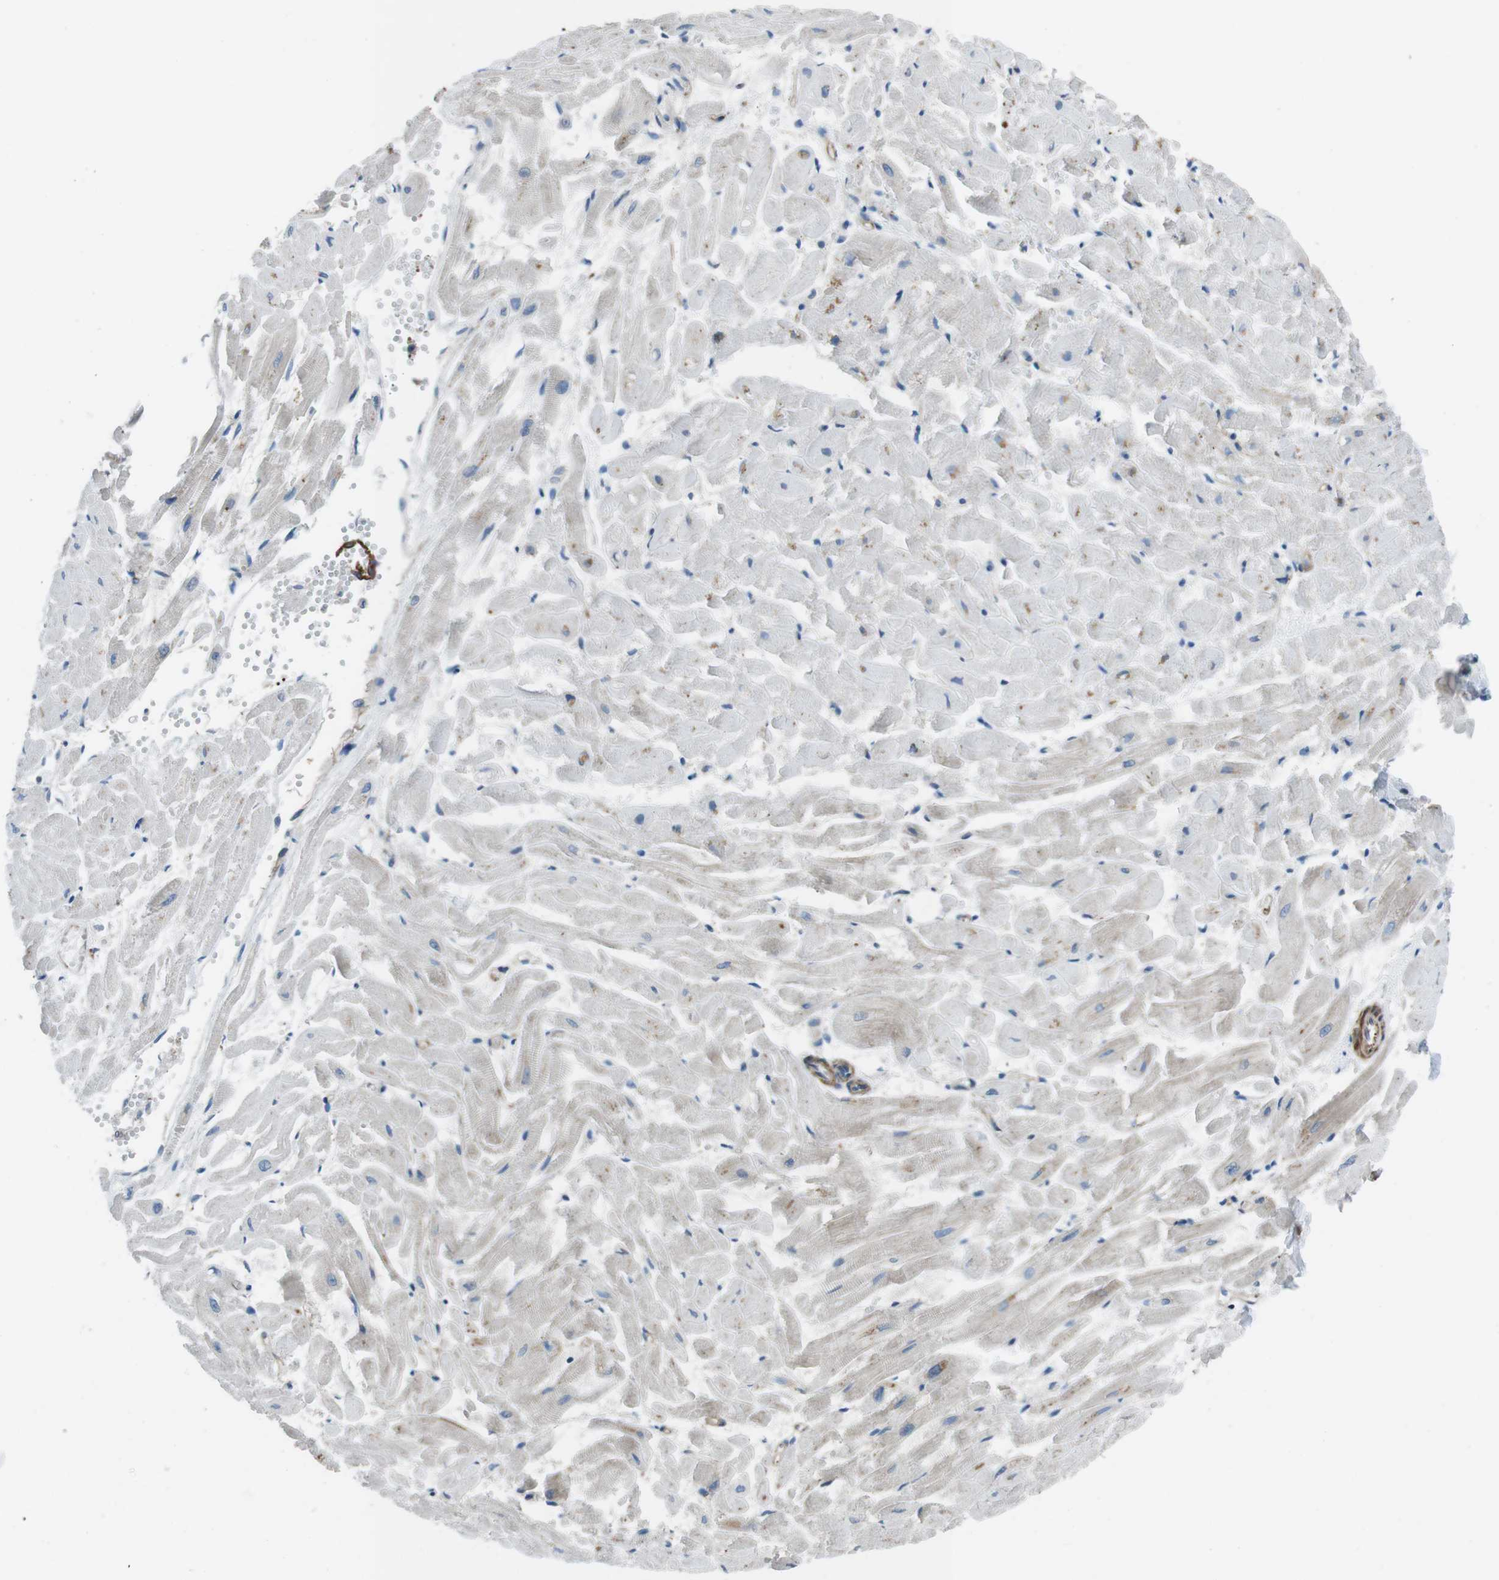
{"staining": {"intensity": "weak", "quantity": "25%-75%", "location": "cytoplasmic/membranous"}, "tissue": "heart muscle", "cell_type": "Cardiomyocytes", "image_type": "normal", "snomed": [{"axis": "morphology", "description": "Normal tissue, NOS"}, {"axis": "topography", "description": "Heart"}], "caption": "The micrograph displays staining of unremarkable heart muscle, revealing weak cytoplasmic/membranous protein positivity (brown color) within cardiomyocytes. The protein is stained brown, and the nuclei are stained in blue (DAB (3,3'-diaminobenzidine) IHC with brightfield microscopy, high magnification).", "gene": "FAM174B", "patient": {"sex": "female", "age": 19}}